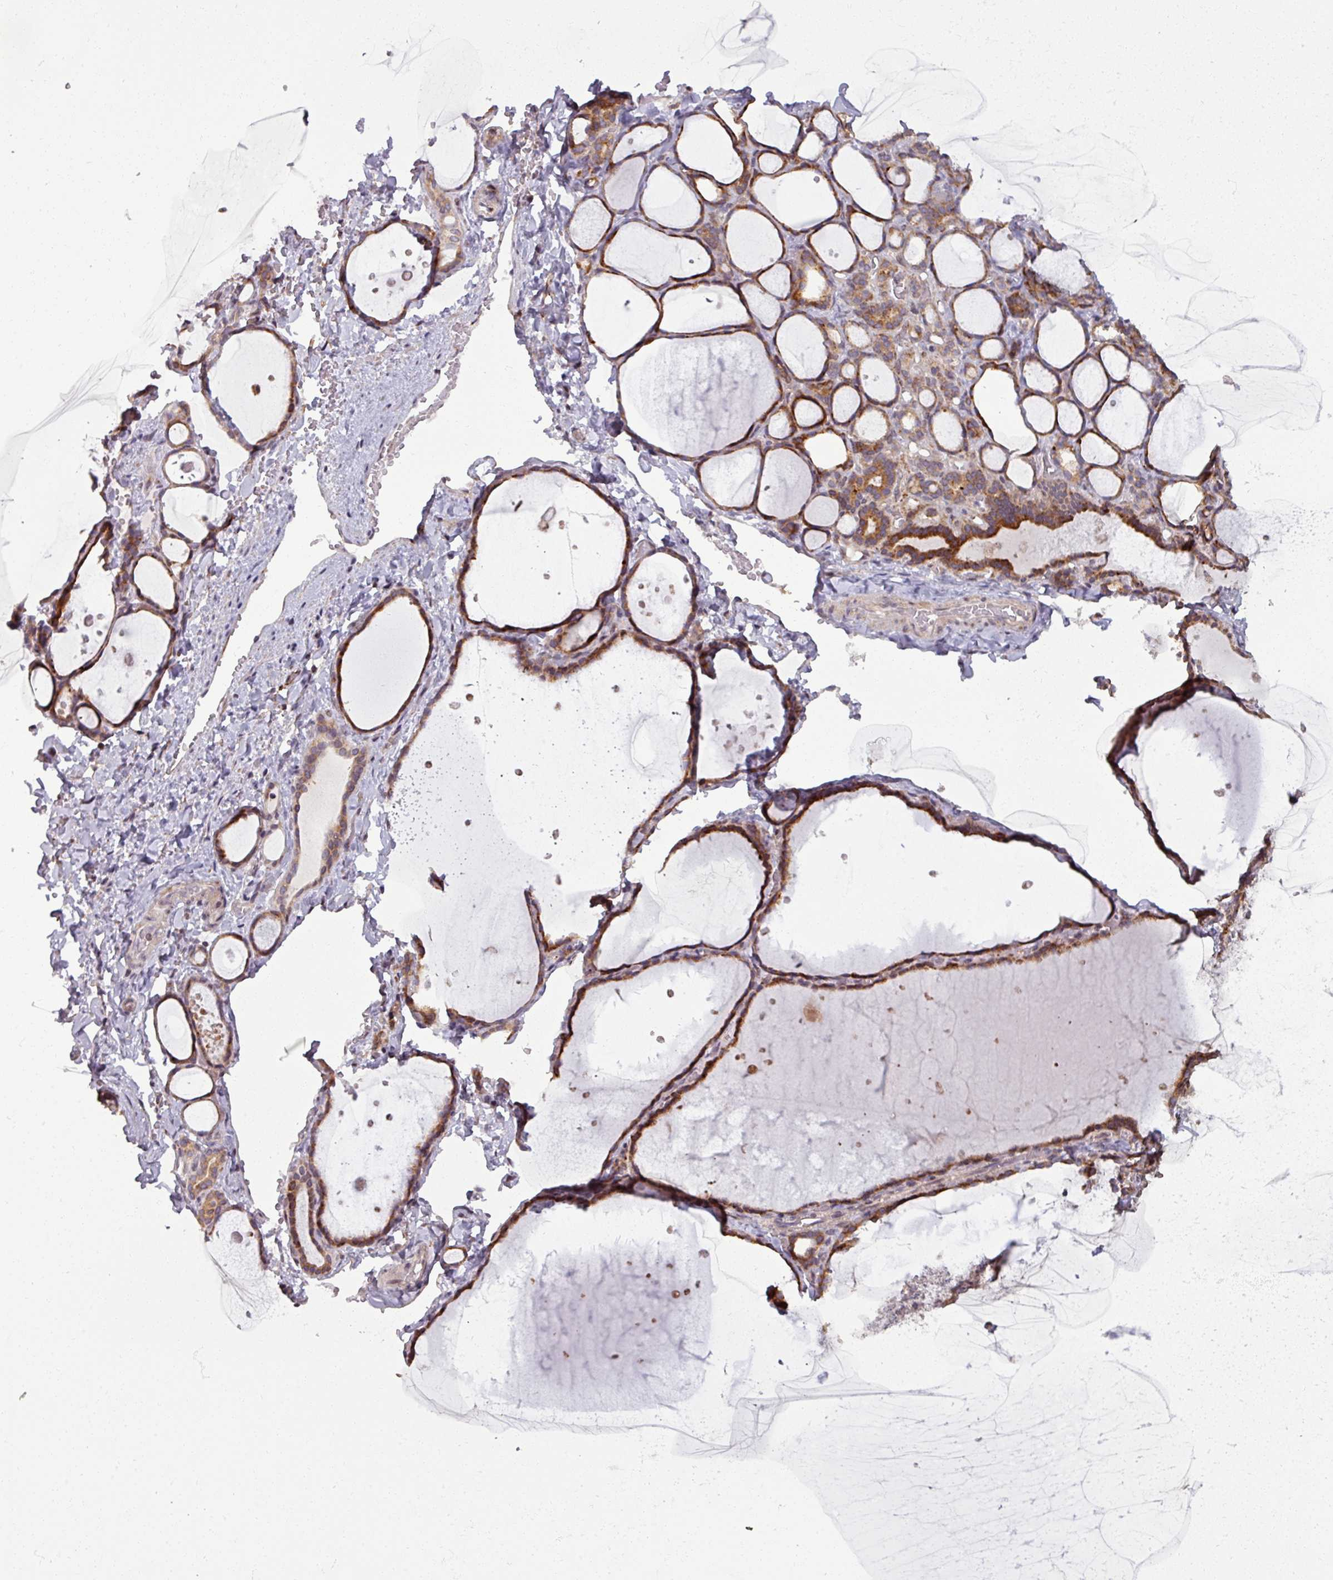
{"staining": {"intensity": "strong", "quantity": ">75%", "location": "cytoplasmic/membranous"}, "tissue": "thyroid gland", "cell_type": "Glandular cells", "image_type": "normal", "snomed": [{"axis": "morphology", "description": "Normal tissue, NOS"}, {"axis": "topography", "description": "Thyroid gland"}], "caption": "A brown stain highlights strong cytoplasmic/membranous positivity of a protein in glandular cells of unremarkable human thyroid gland. Immunohistochemistry stains the protein of interest in brown and the nuclei are stained blue.", "gene": "MAGT1", "patient": {"sex": "female", "age": 49}}